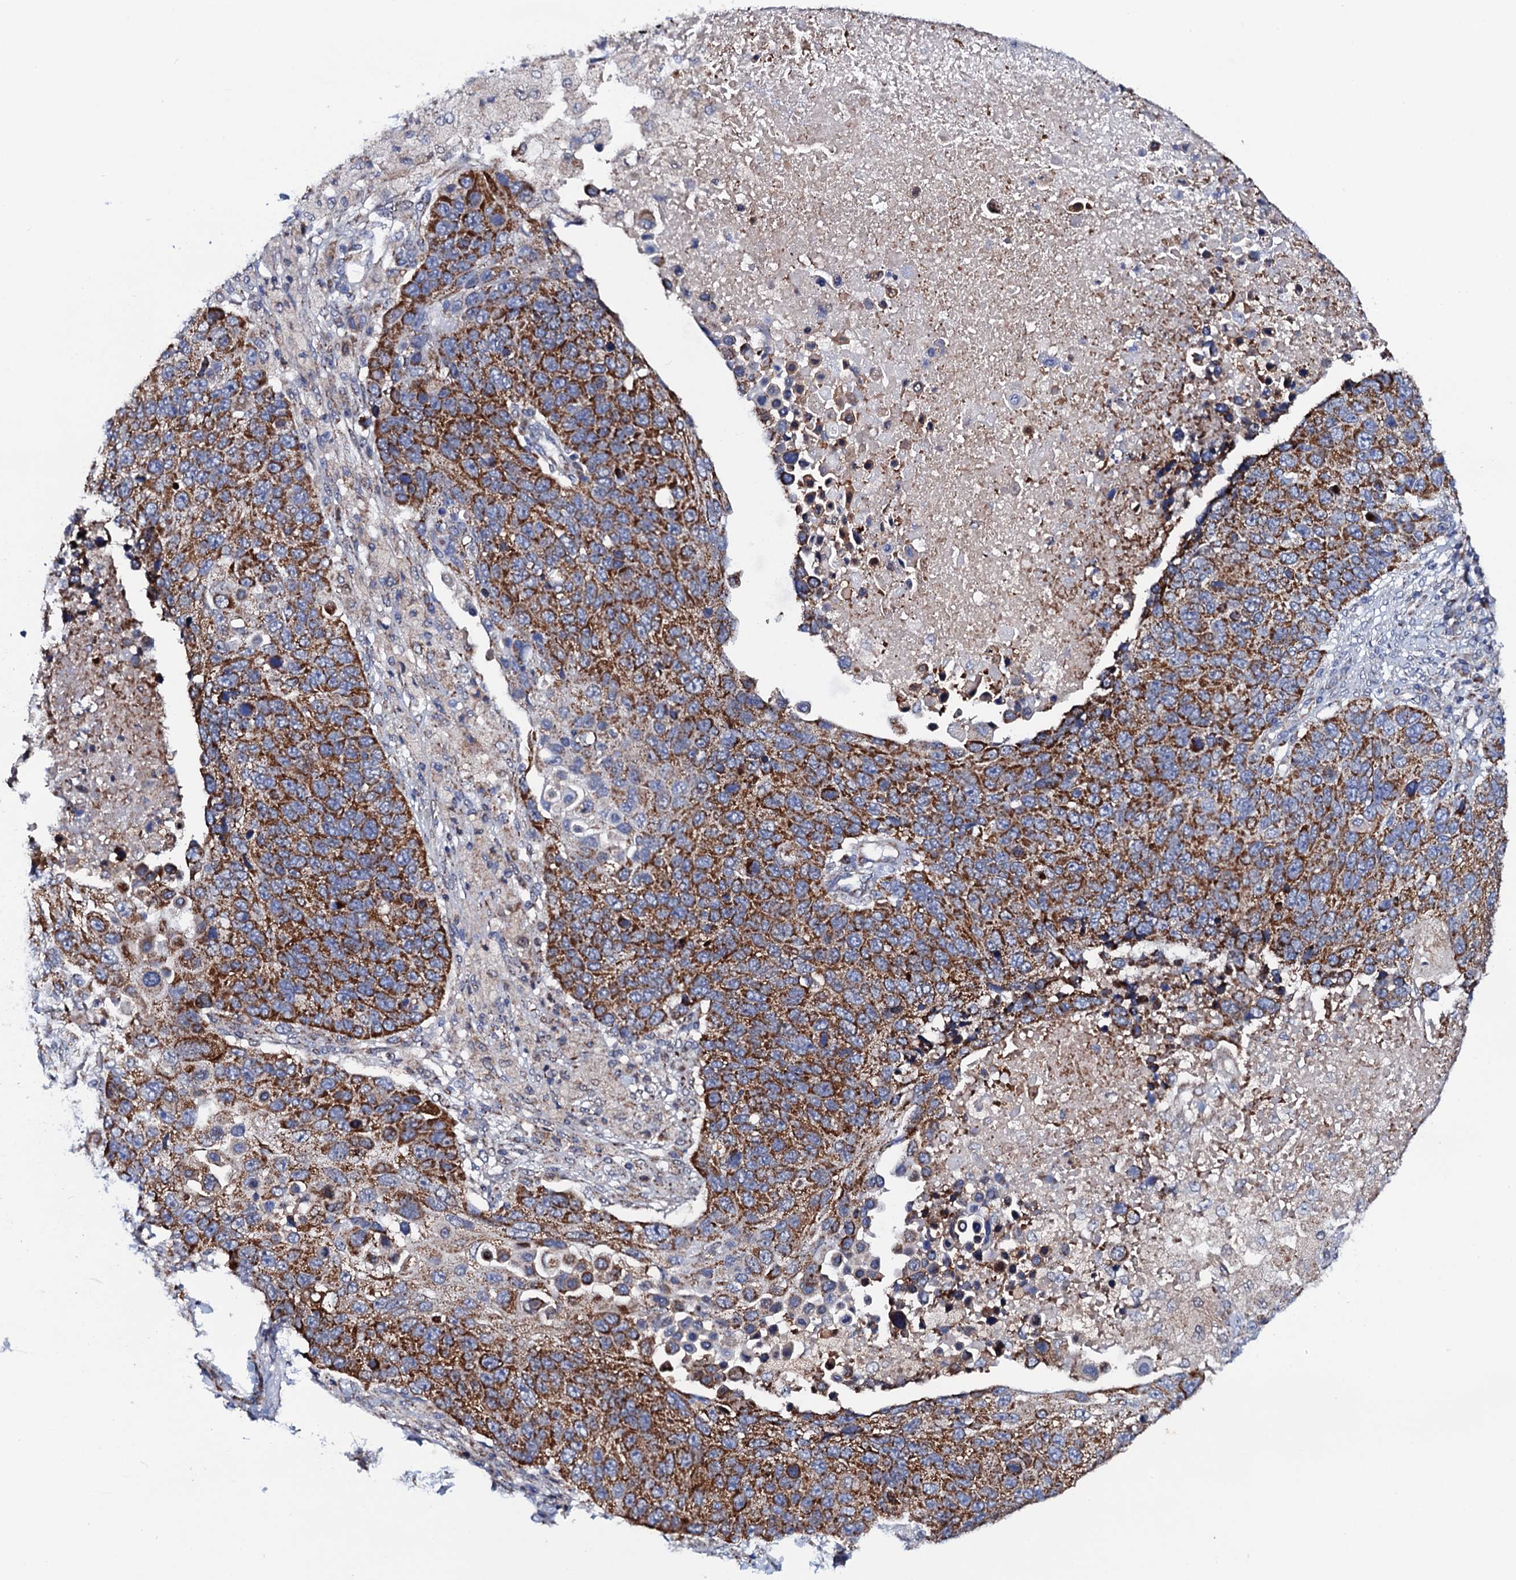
{"staining": {"intensity": "moderate", "quantity": ">75%", "location": "cytoplasmic/membranous"}, "tissue": "lung cancer", "cell_type": "Tumor cells", "image_type": "cancer", "snomed": [{"axis": "morphology", "description": "Normal tissue, NOS"}, {"axis": "morphology", "description": "Squamous cell carcinoma, NOS"}, {"axis": "topography", "description": "Lymph node"}, {"axis": "topography", "description": "Lung"}], "caption": "Immunohistochemical staining of human lung cancer shows moderate cytoplasmic/membranous protein expression in approximately >75% of tumor cells.", "gene": "PTCD3", "patient": {"sex": "male", "age": 66}}